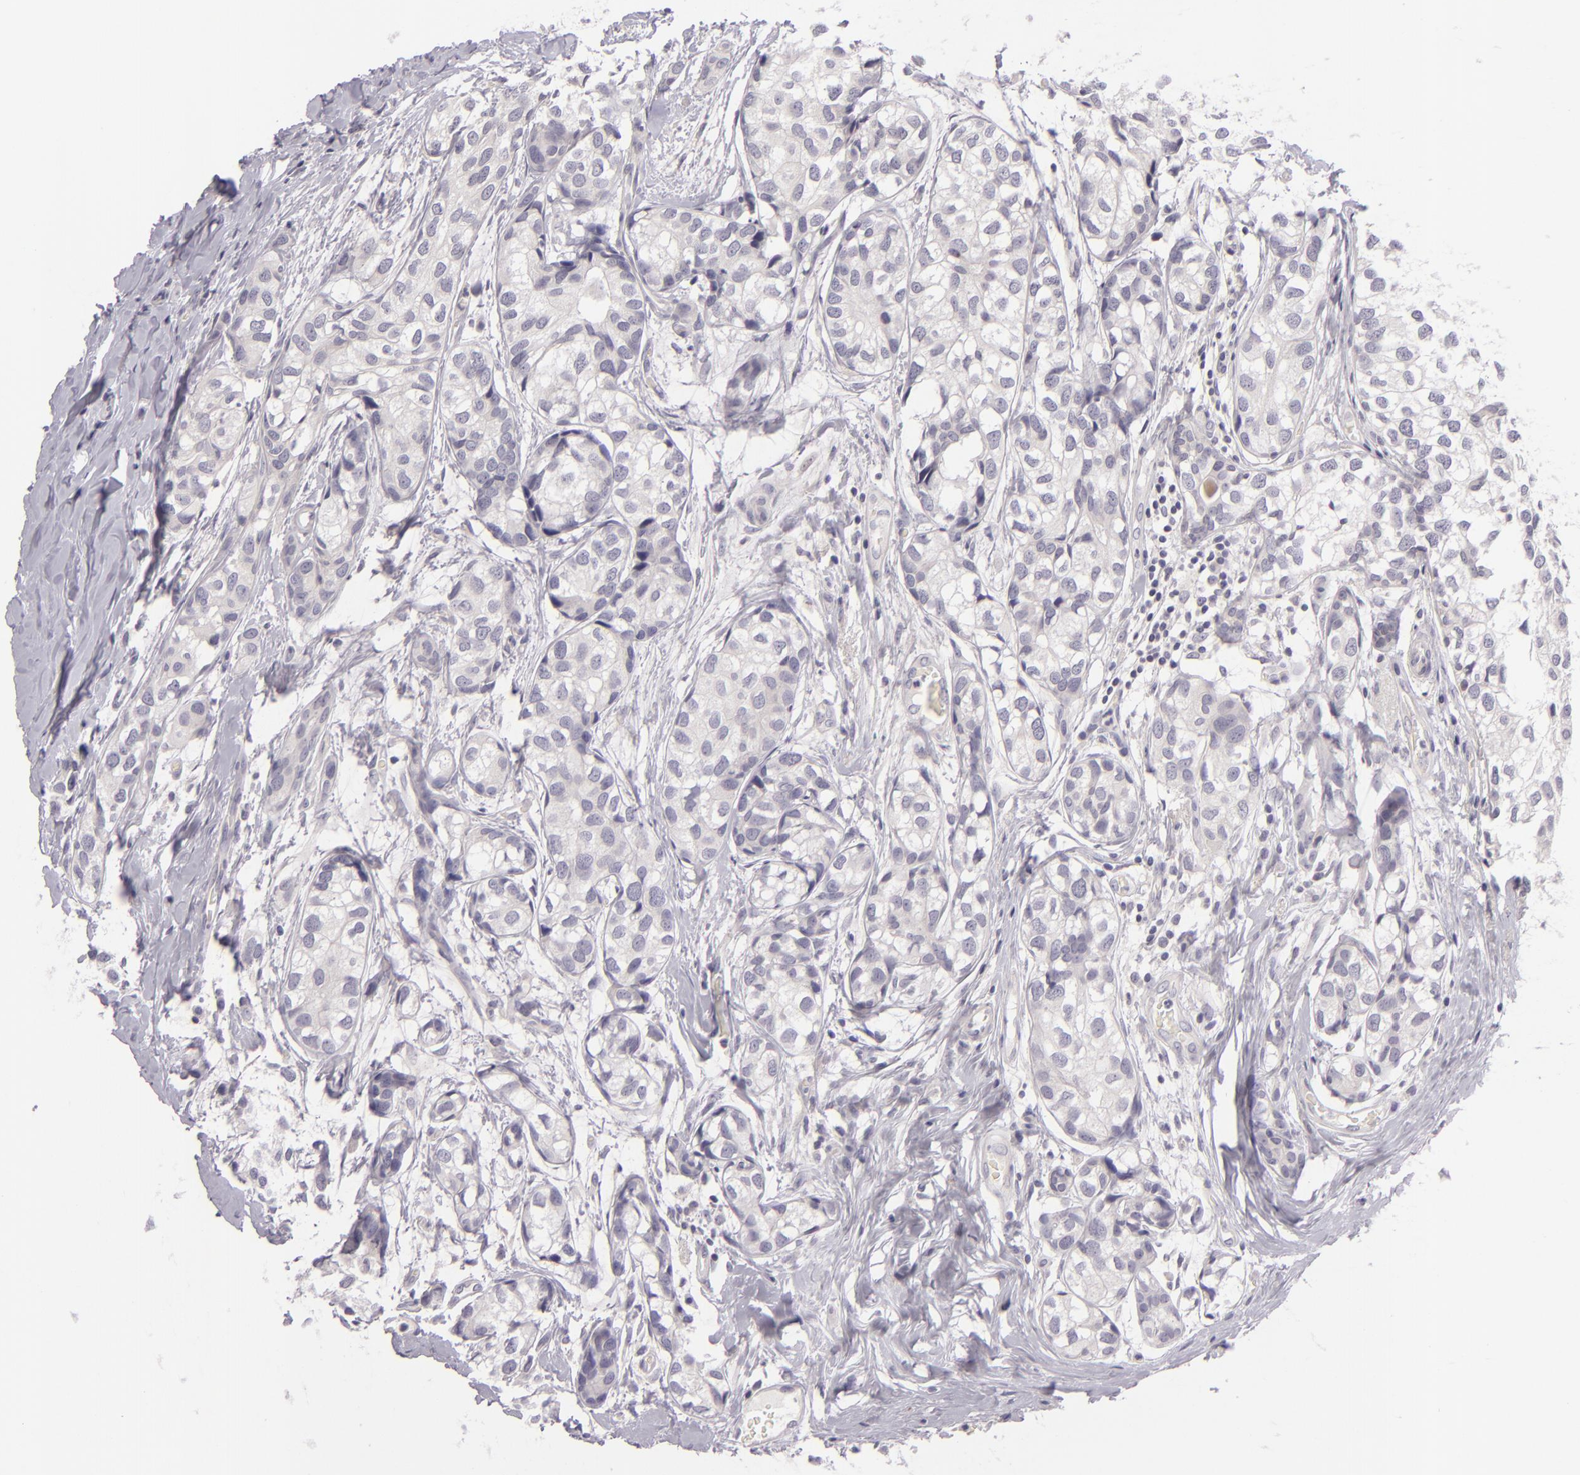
{"staining": {"intensity": "negative", "quantity": "none", "location": "none"}, "tissue": "breast cancer", "cell_type": "Tumor cells", "image_type": "cancer", "snomed": [{"axis": "morphology", "description": "Duct carcinoma"}, {"axis": "topography", "description": "Breast"}], "caption": "There is no significant staining in tumor cells of infiltrating ductal carcinoma (breast).", "gene": "EGFL6", "patient": {"sex": "female", "age": 68}}